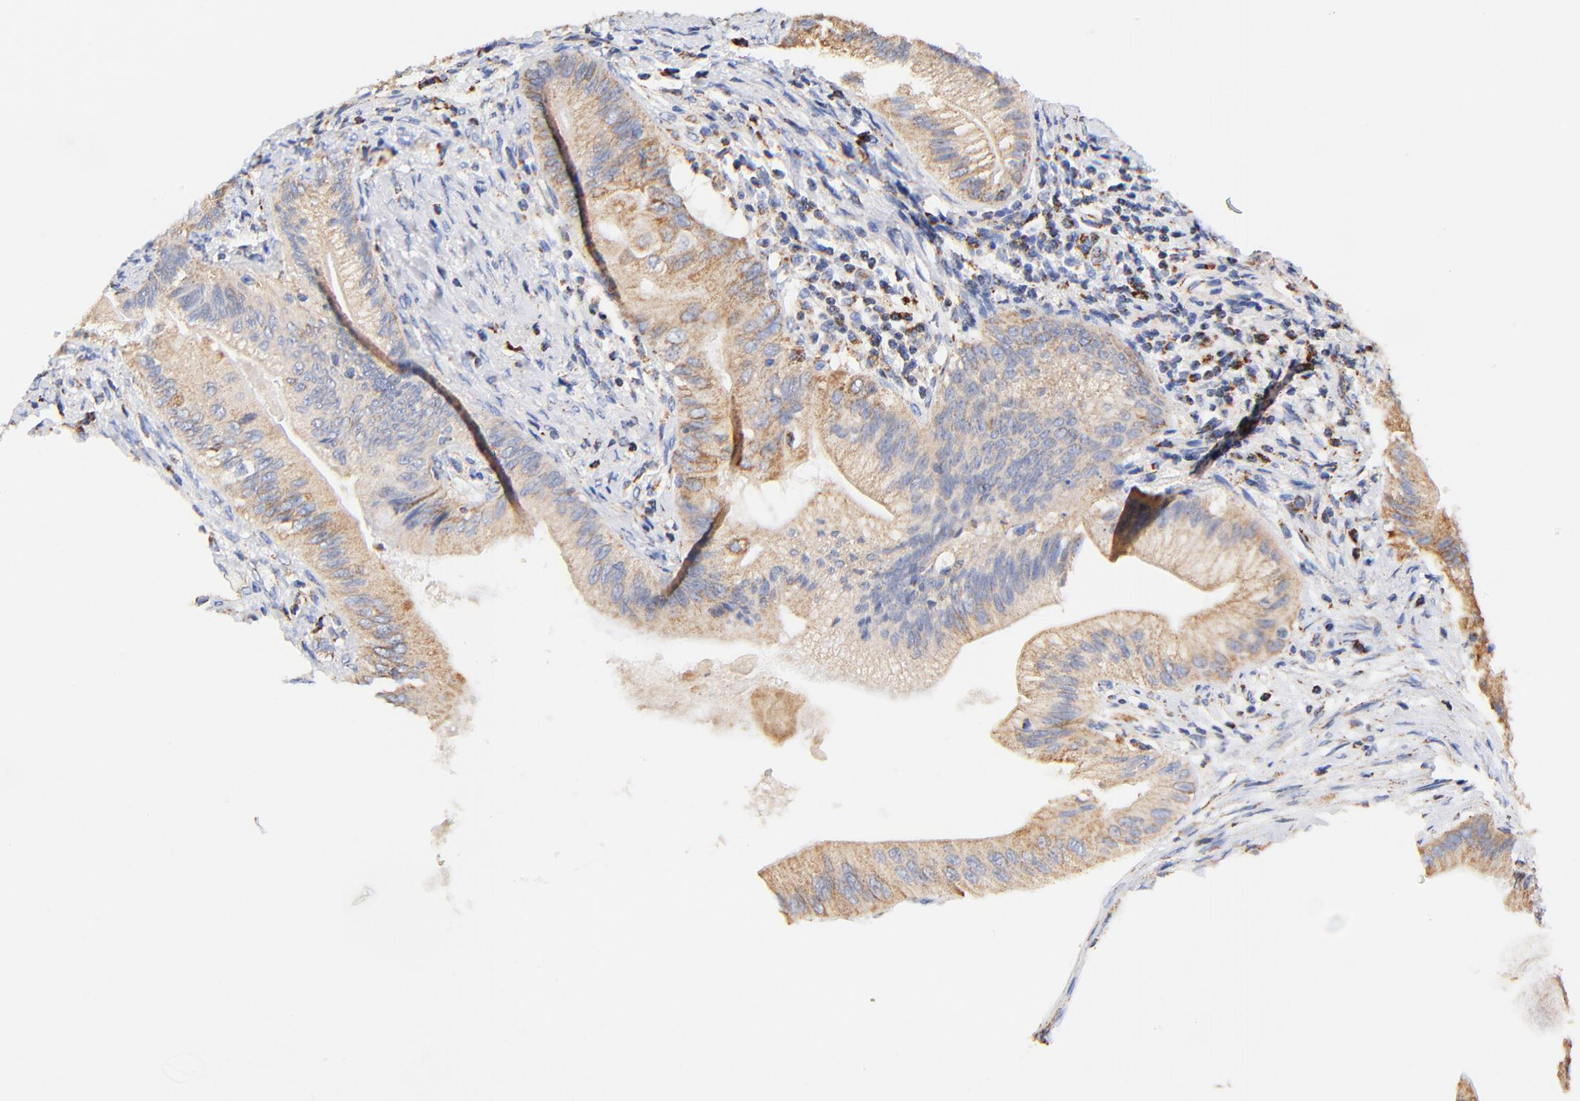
{"staining": {"intensity": "moderate", "quantity": ">75%", "location": "cytoplasmic/membranous"}, "tissue": "liver cancer", "cell_type": "Tumor cells", "image_type": "cancer", "snomed": [{"axis": "morphology", "description": "Cholangiocarcinoma"}, {"axis": "topography", "description": "Liver"}], "caption": "The histopathology image shows immunohistochemical staining of cholangiocarcinoma (liver). There is moderate cytoplasmic/membranous staining is appreciated in about >75% of tumor cells.", "gene": "ATP5F1D", "patient": {"sex": "male", "age": 58}}